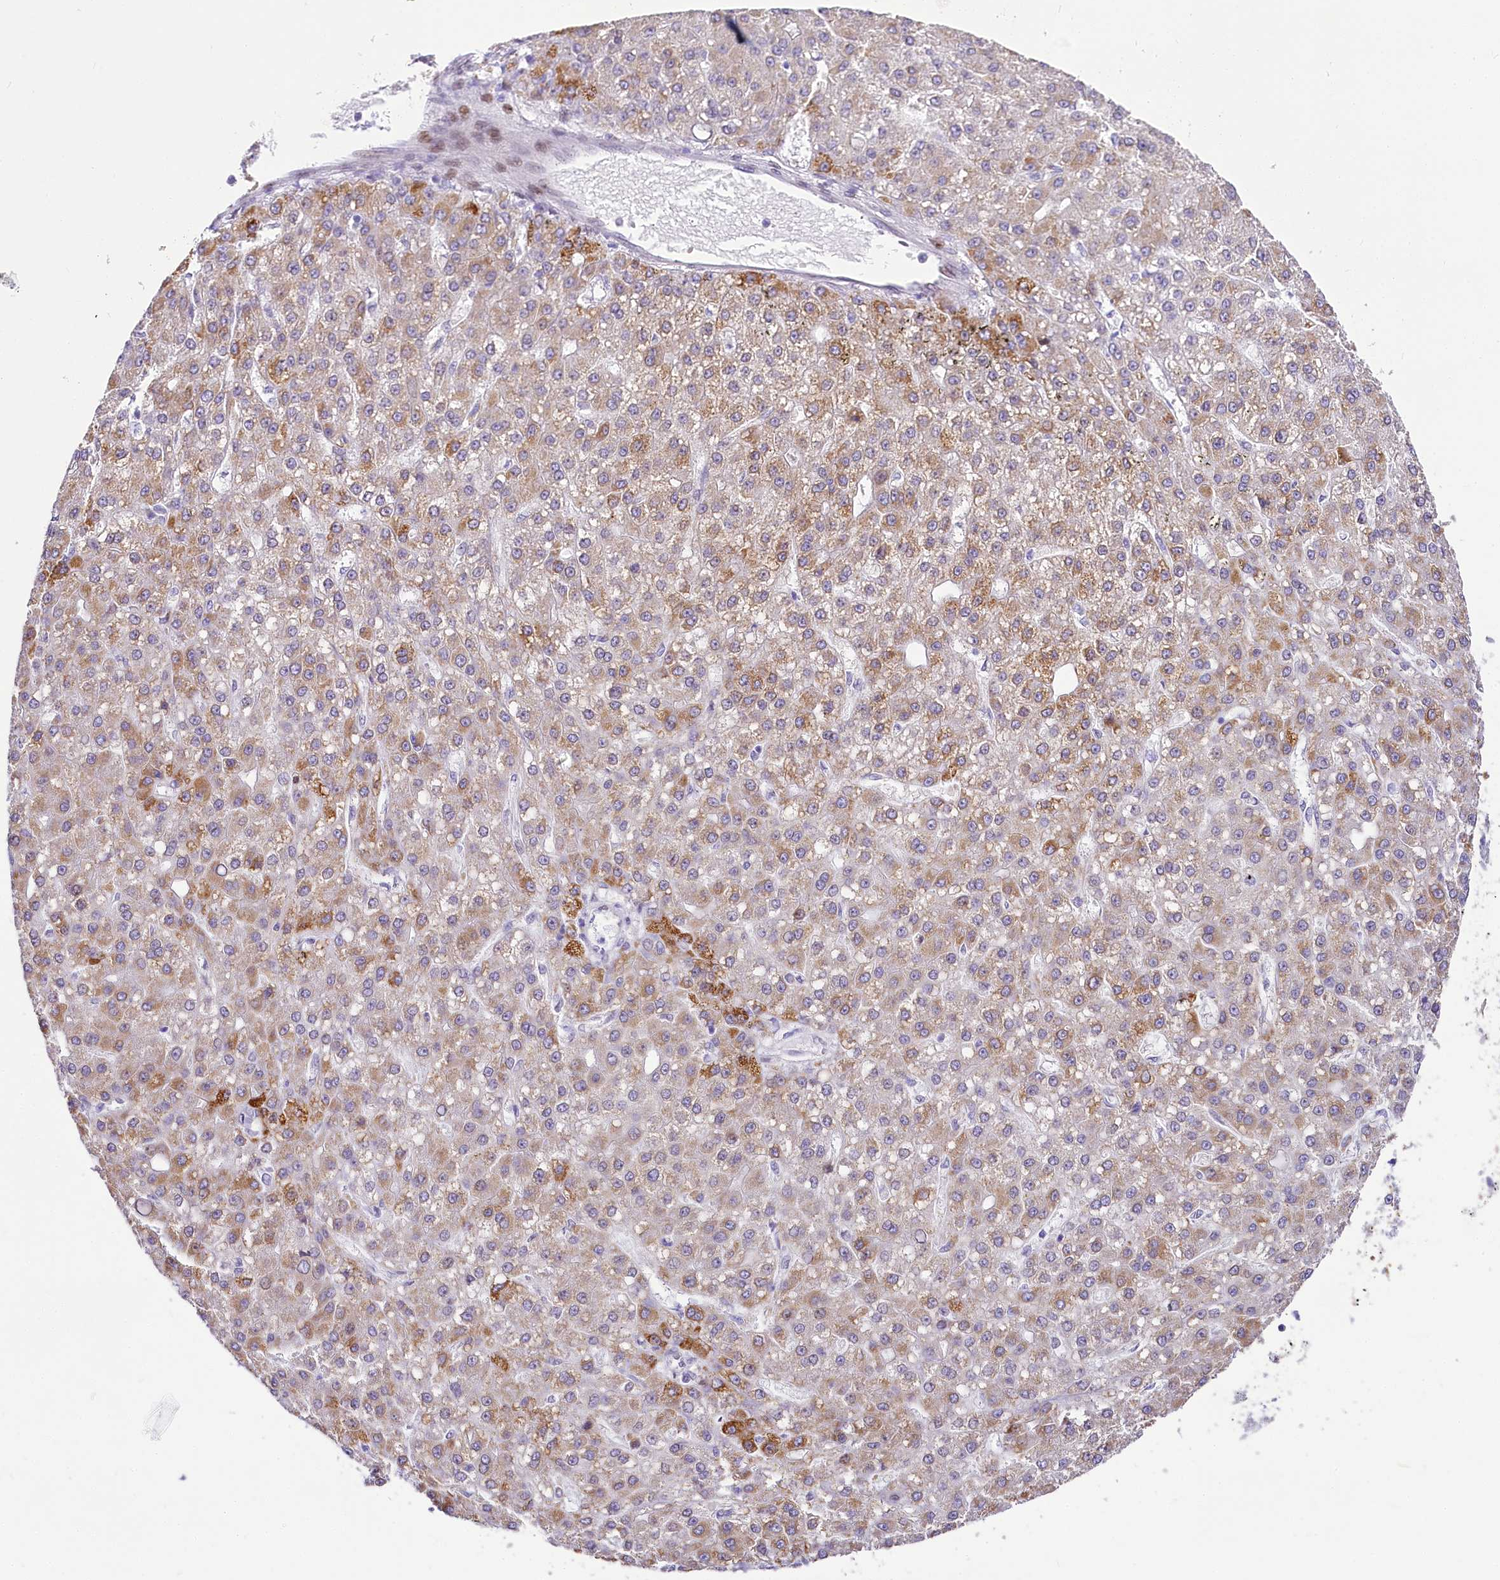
{"staining": {"intensity": "moderate", "quantity": "25%-75%", "location": "cytoplasmic/membranous"}, "tissue": "liver cancer", "cell_type": "Tumor cells", "image_type": "cancer", "snomed": [{"axis": "morphology", "description": "Carcinoma, Hepatocellular, NOS"}, {"axis": "topography", "description": "Liver"}], "caption": "Human liver cancer stained with a protein marker exhibits moderate staining in tumor cells.", "gene": "PPIP5K2", "patient": {"sex": "male", "age": 67}}